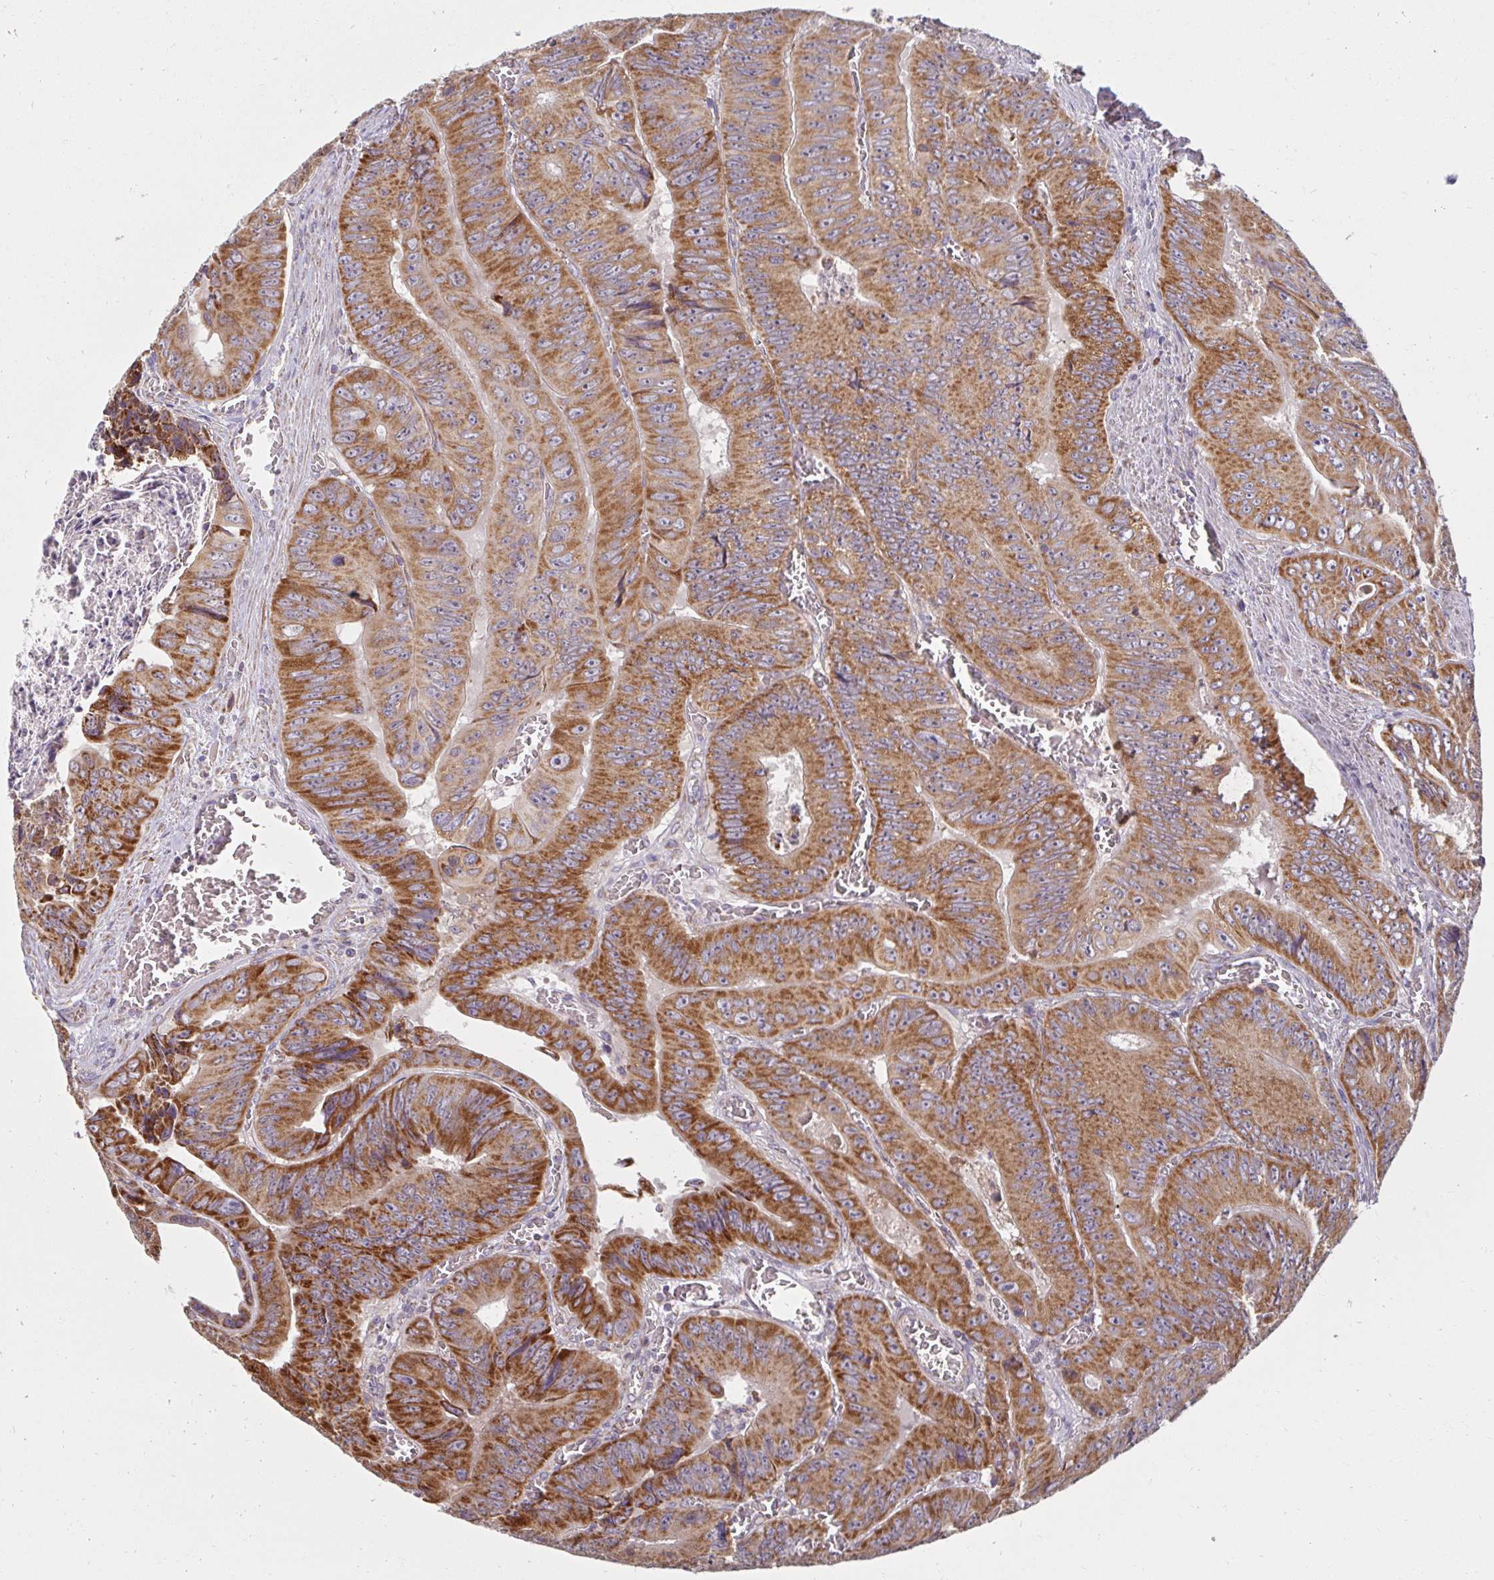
{"staining": {"intensity": "moderate", "quantity": ">75%", "location": "cytoplasmic/membranous"}, "tissue": "colorectal cancer", "cell_type": "Tumor cells", "image_type": "cancer", "snomed": [{"axis": "morphology", "description": "Adenocarcinoma, NOS"}, {"axis": "topography", "description": "Colon"}], "caption": "Colorectal adenocarcinoma stained with DAB (3,3'-diaminobenzidine) IHC shows medium levels of moderate cytoplasmic/membranous expression in about >75% of tumor cells. Using DAB (brown) and hematoxylin (blue) stains, captured at high magnification using brightfield microscopy.", "gene": "SKP2", "patient": {"sex": "female", "age": 84}}